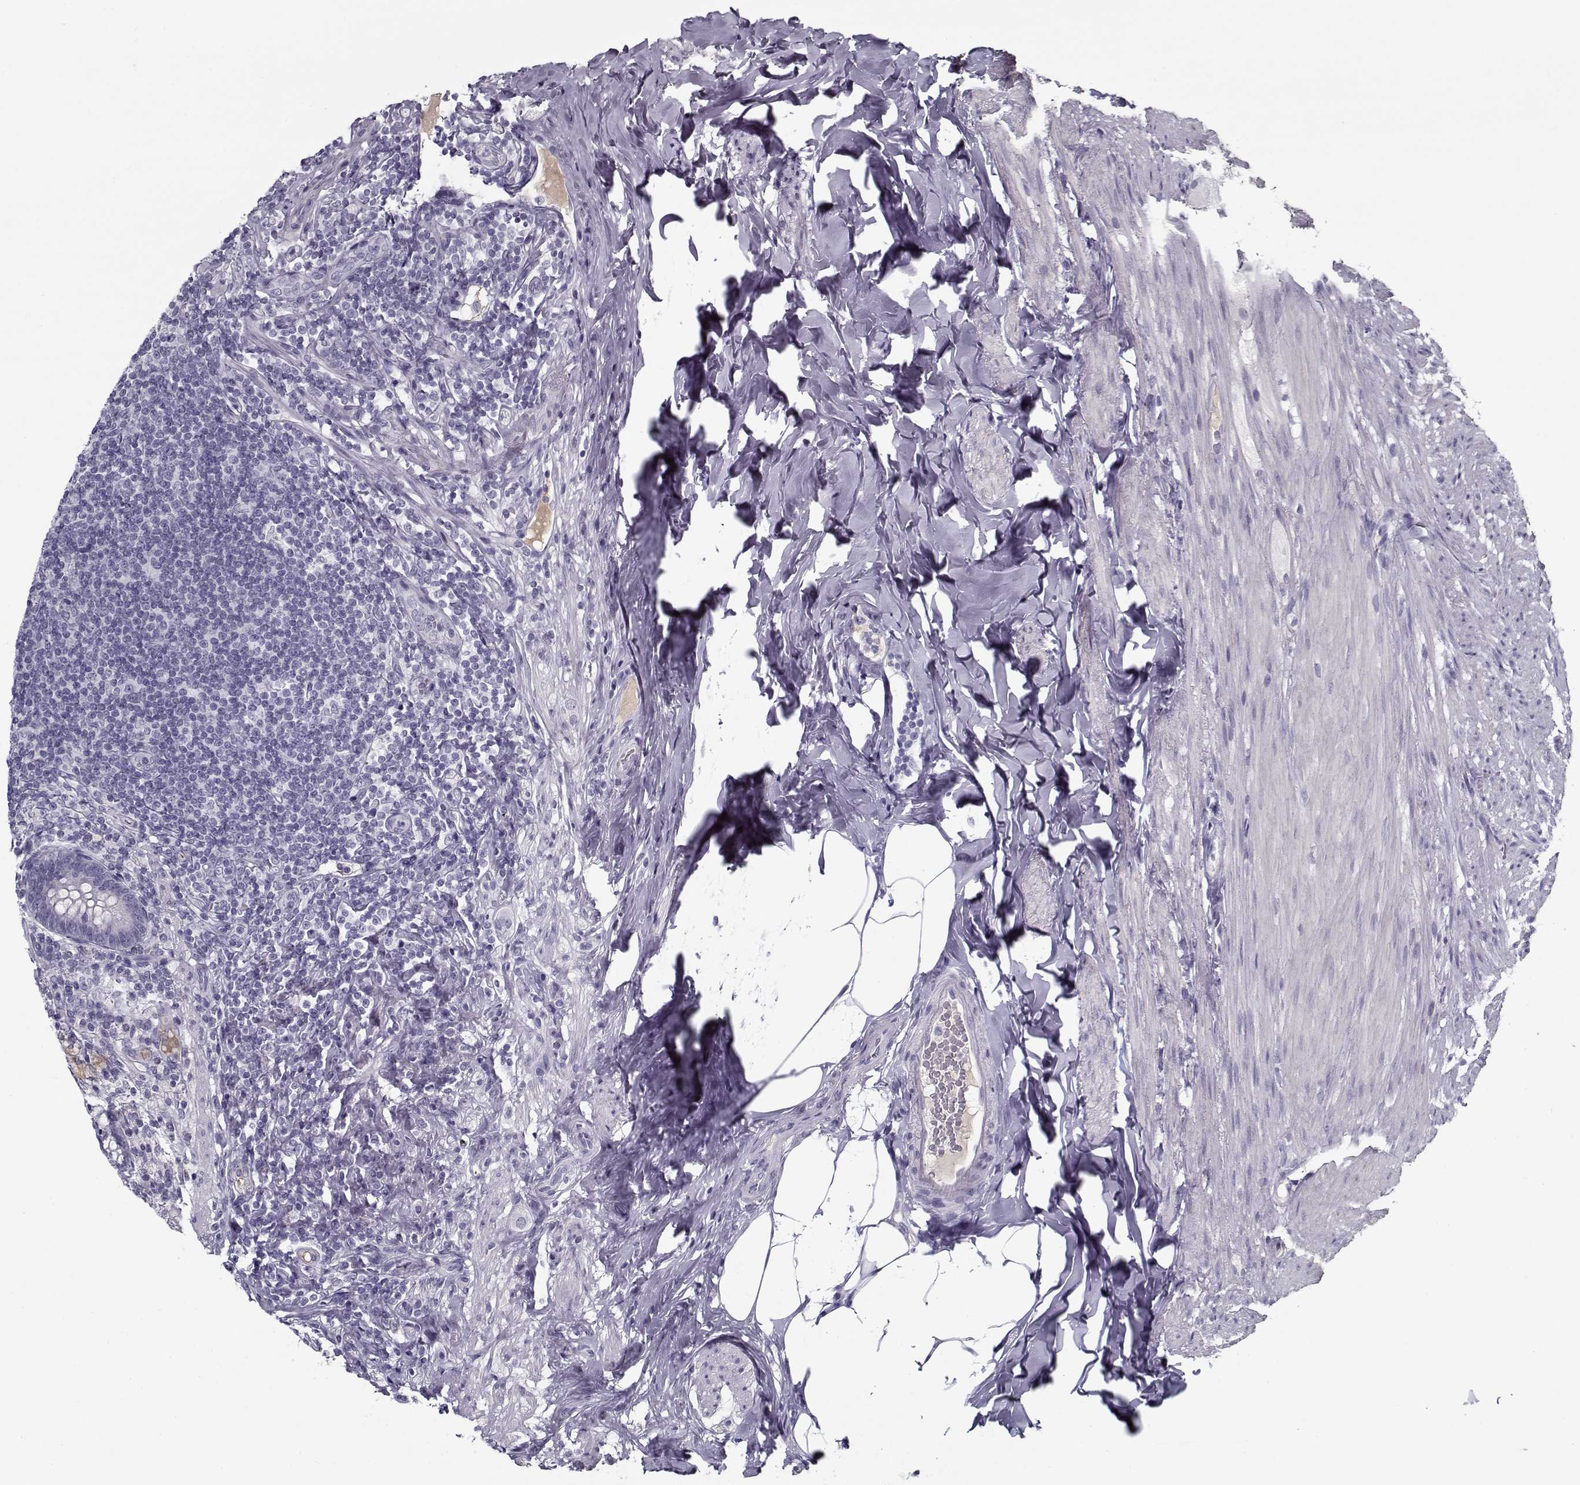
{"staining": {"intensity": "negative", "quantity": "none", "location": "none"}, "tissue": "appendix", "cell_type": "Glandular cells", "image_type": "normal", "snomed": [{"axis": "morphology", "description": "Normal tissue, NOS"}, {"axis": "topography", "description": "Appendix"}], "caption": "A photomicrograph of human appendix is negative for staining in glandular cells.", "gene": "SPACA9", "patient": {"sex": "male", "age": 47}}